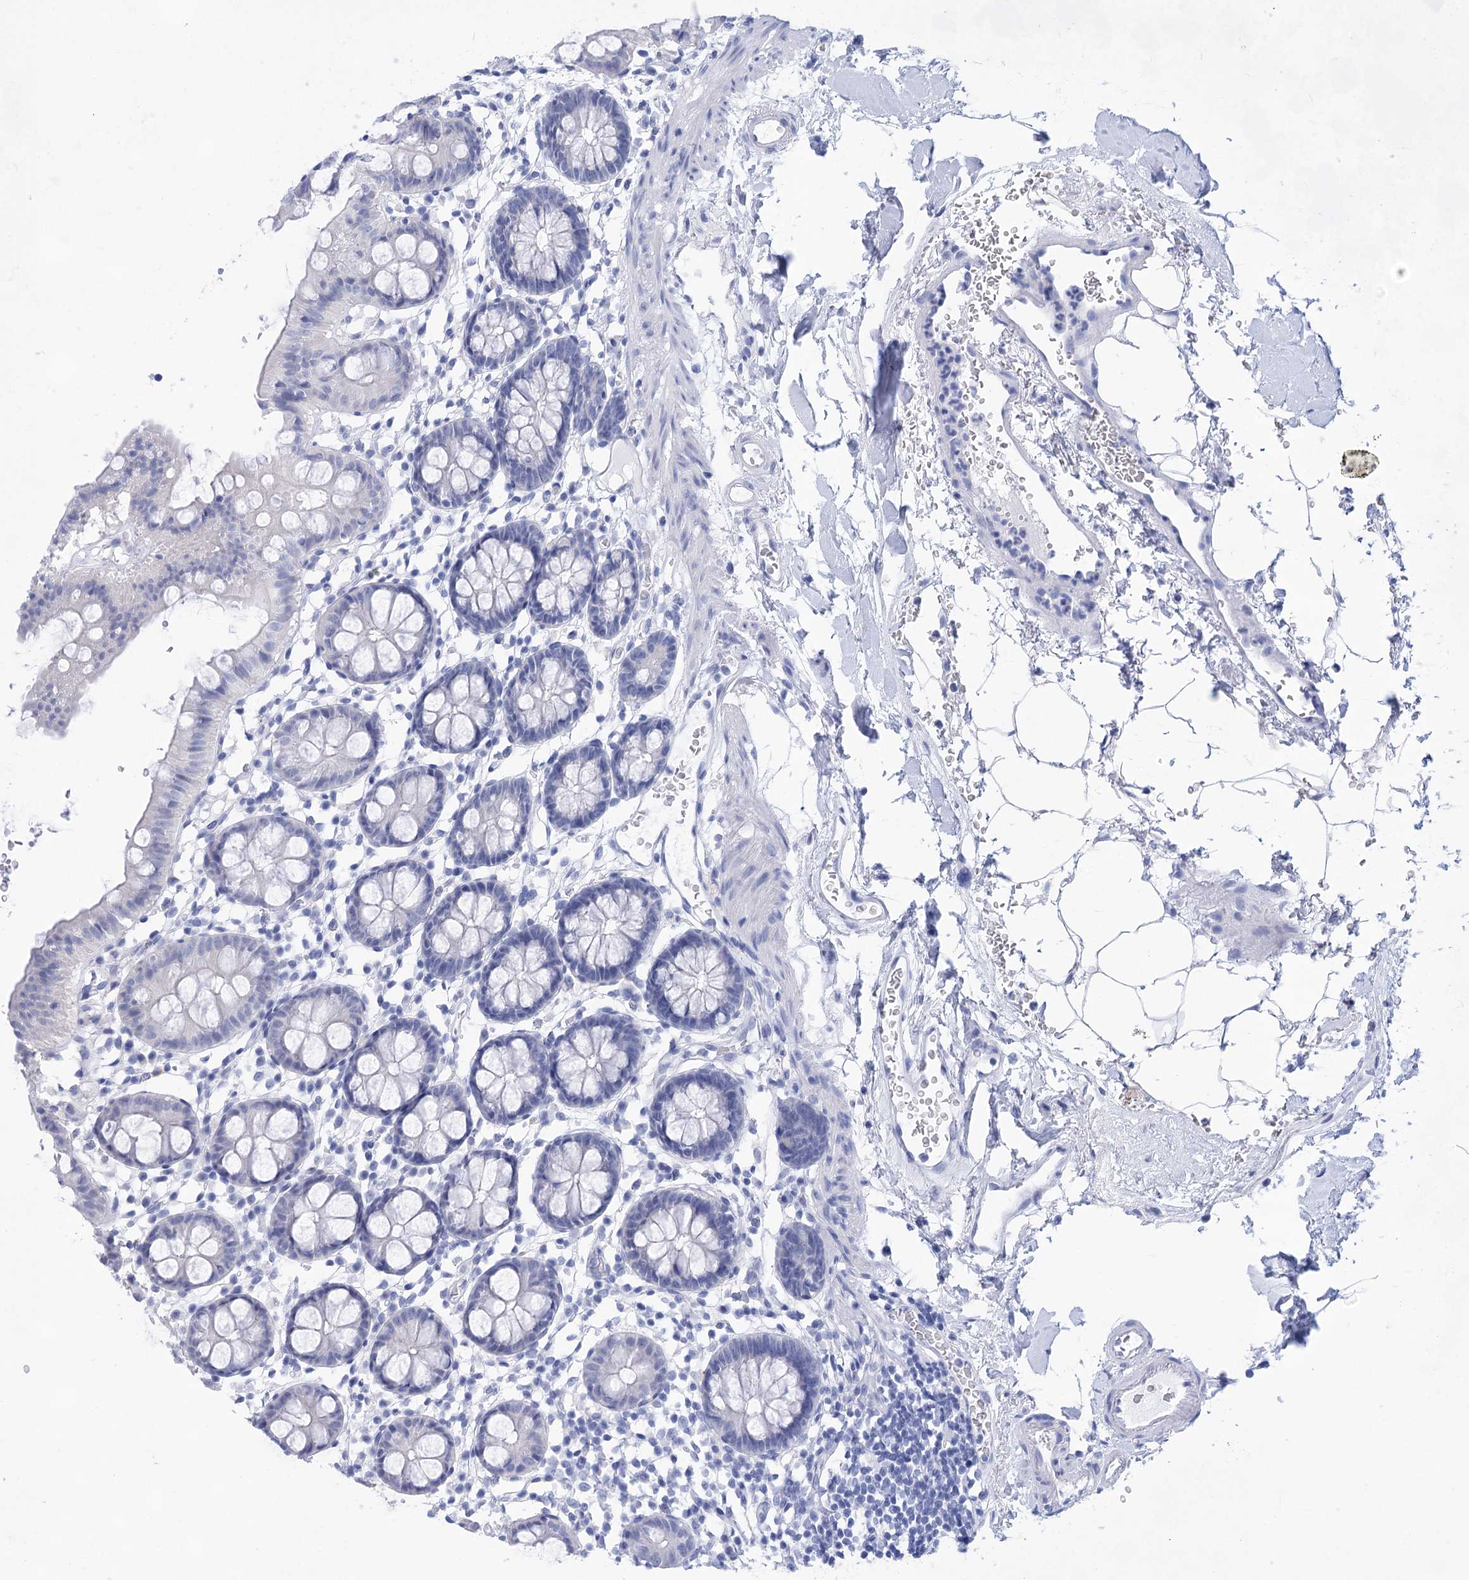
{"staining": {"intensity": "negative", "quantity": "none", "location": "none"}, "tissue": "colon", "cell_type": "Endothelial cells", "image_type": "normal", "snomed": [{"axis": "morphology", "description": "Normal tissue, NOS"}, {"axis": "topography", "description": "Colon"}], "caption": "Immunohistochemical staining of normal colon reveals no significant expression in endothelial cells. (DAB (3,3'-diaminobenzidine) IHC, high magnification).", "gene": "LALBA", "patient": {"sex": "male", "age": 75}}